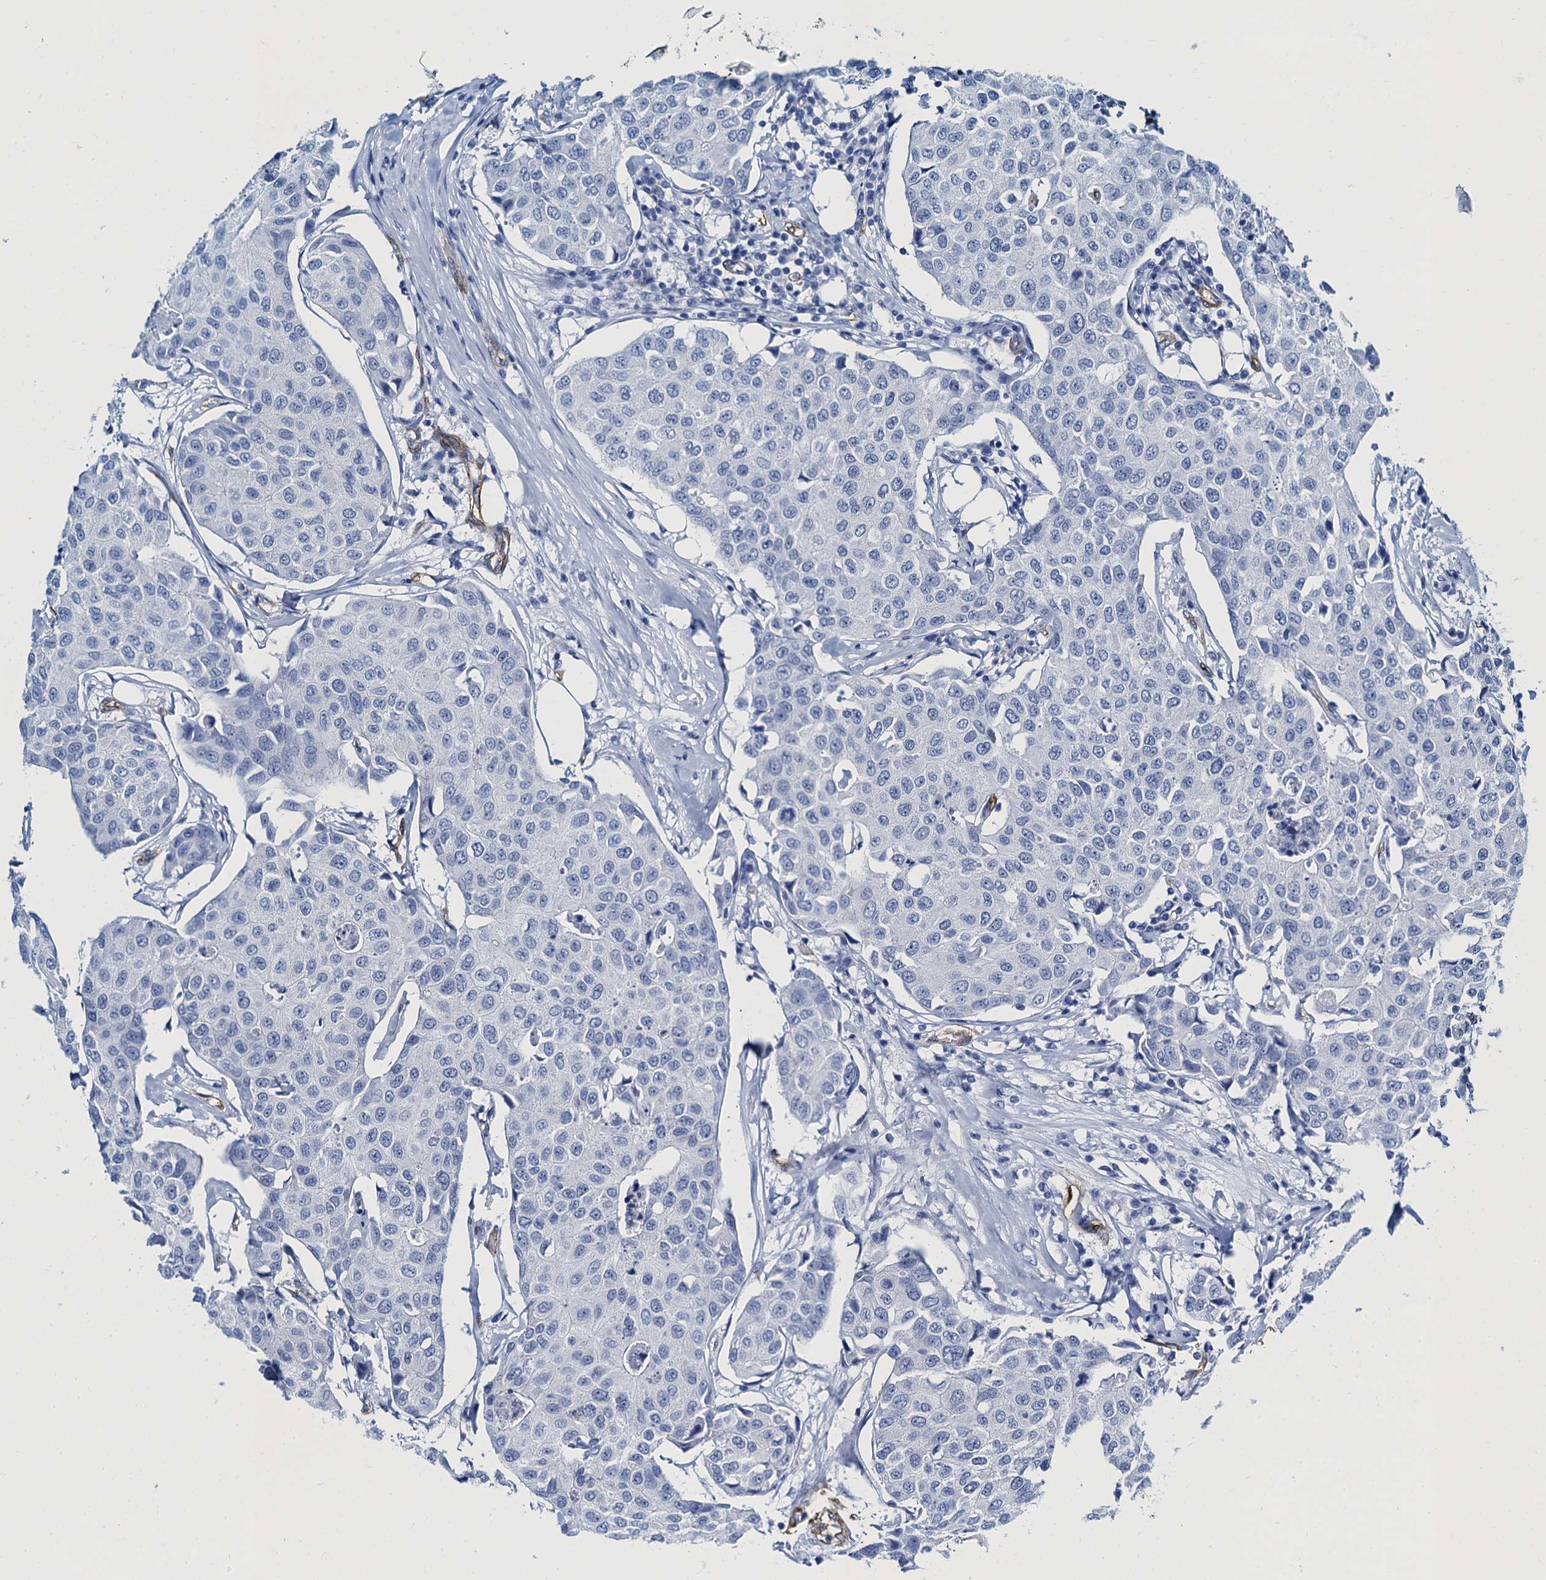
{"staining": {"intensity": "negative", "quantity": "none", "location": "none"}, "tissue": "breast cancer", "cell_type": "Tumor cells", "image_type": "cancer", "snomed": [{"axis": "morphology", "description": "Duct carcinoma"}, {"axis": "topography", "description": "Breast"}], "caption": "IHC histopathology image of human breast cancer stained for a protein (brown), which displays no staining in tumor cells.", "gene": "CAVIN2", "patient": {"sex": "female", "age": 80}}